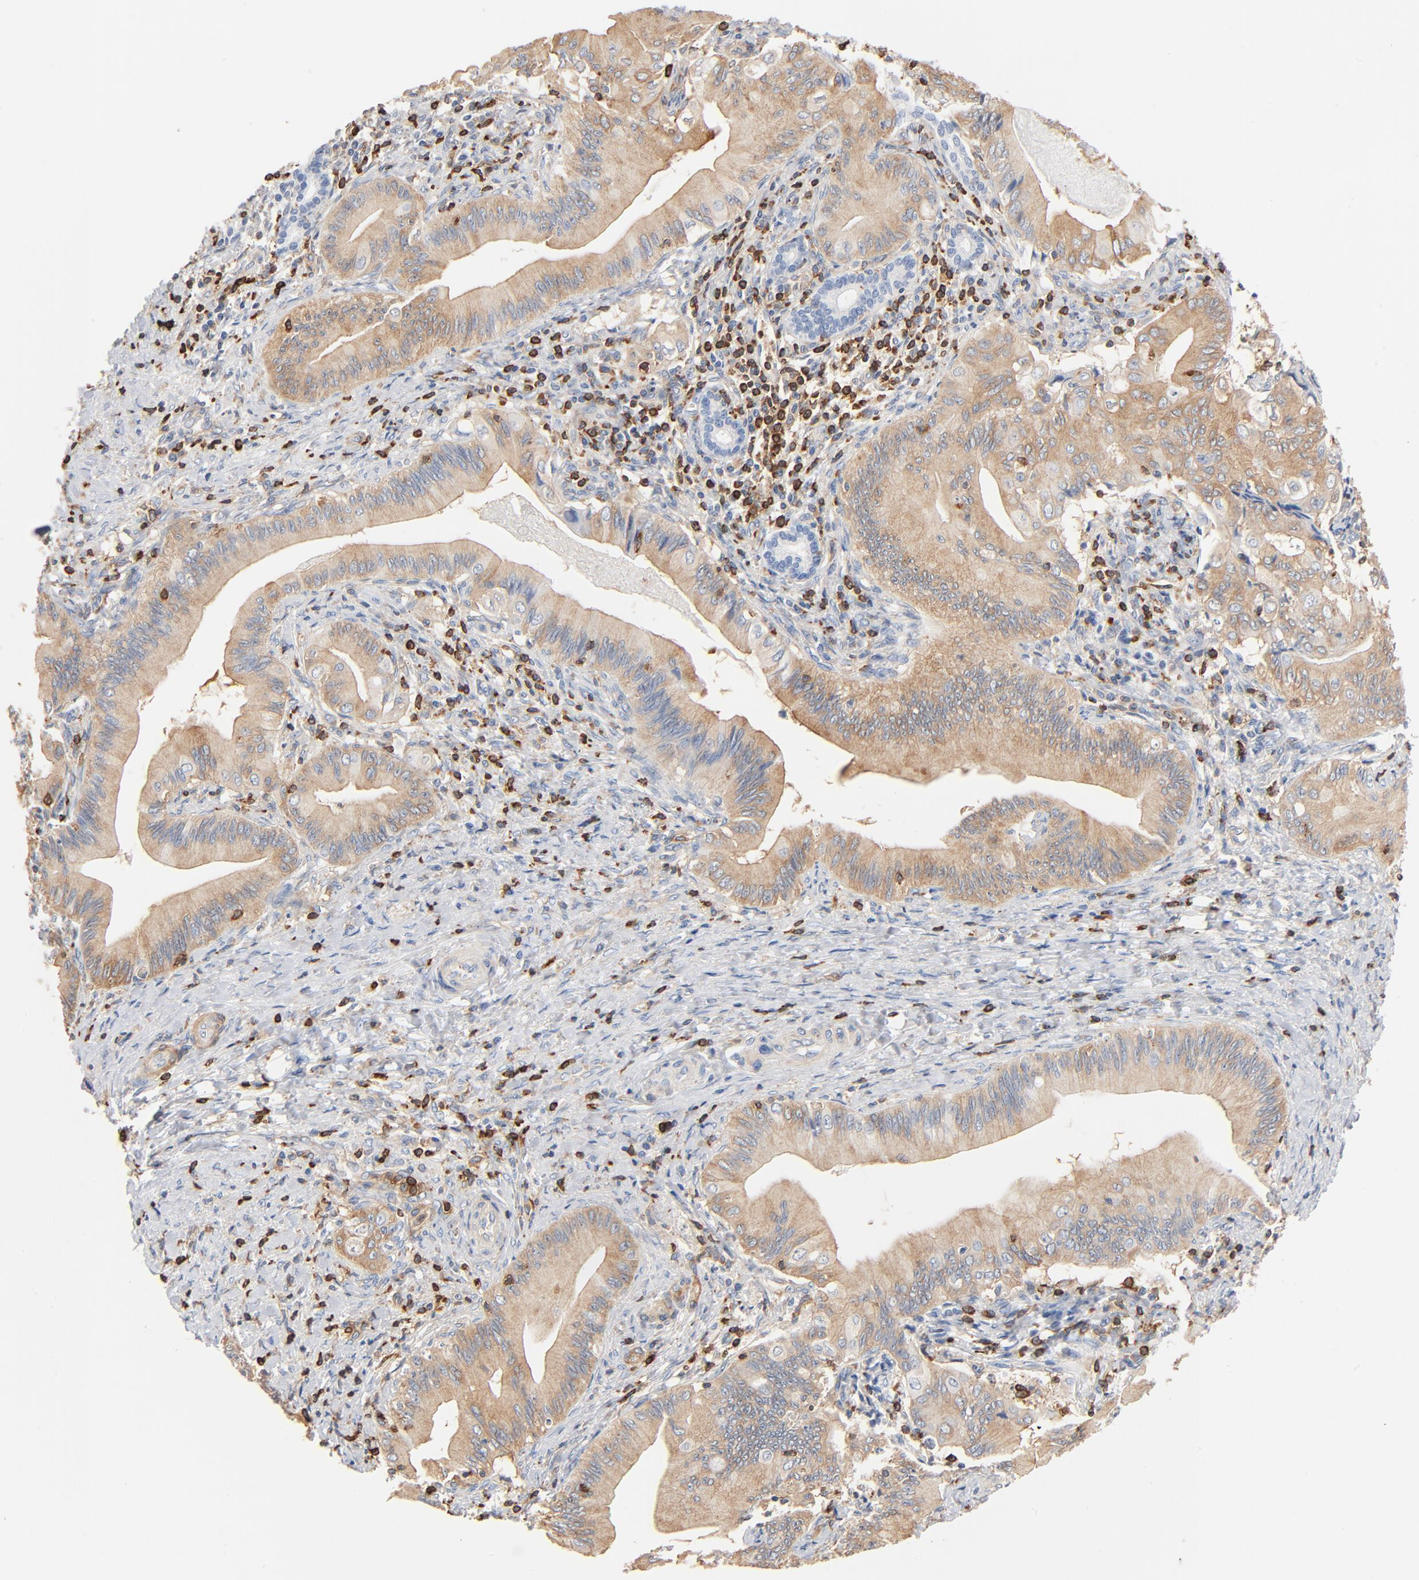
{"staining": {"intensity": "weak", "quantity": ">75%", "location": "cytoplasmic/membranous"}, "tissue": "liver cancer", "cell_type": "Tumor cells", "image_type": "cancer", "snomed": [{"axis": "morphology", "description": "Cholangiocarcinoma"}, {"axis": "topography", "description": "Liver"}], "caption": "Immunohistochemistry (IHC) histopathology image of neoplastic tissue: cholangiocarcinoma (liver) stained using immunohistochemistry exhibits low levels of weak protein expression localized specifically in the cytoplasmic/membranous of tumor cells, appearing as a cytoplasmic/membranous brown color.", "gene": "SH3KBP1", "patient": {"sex": "male", "age": 58}}